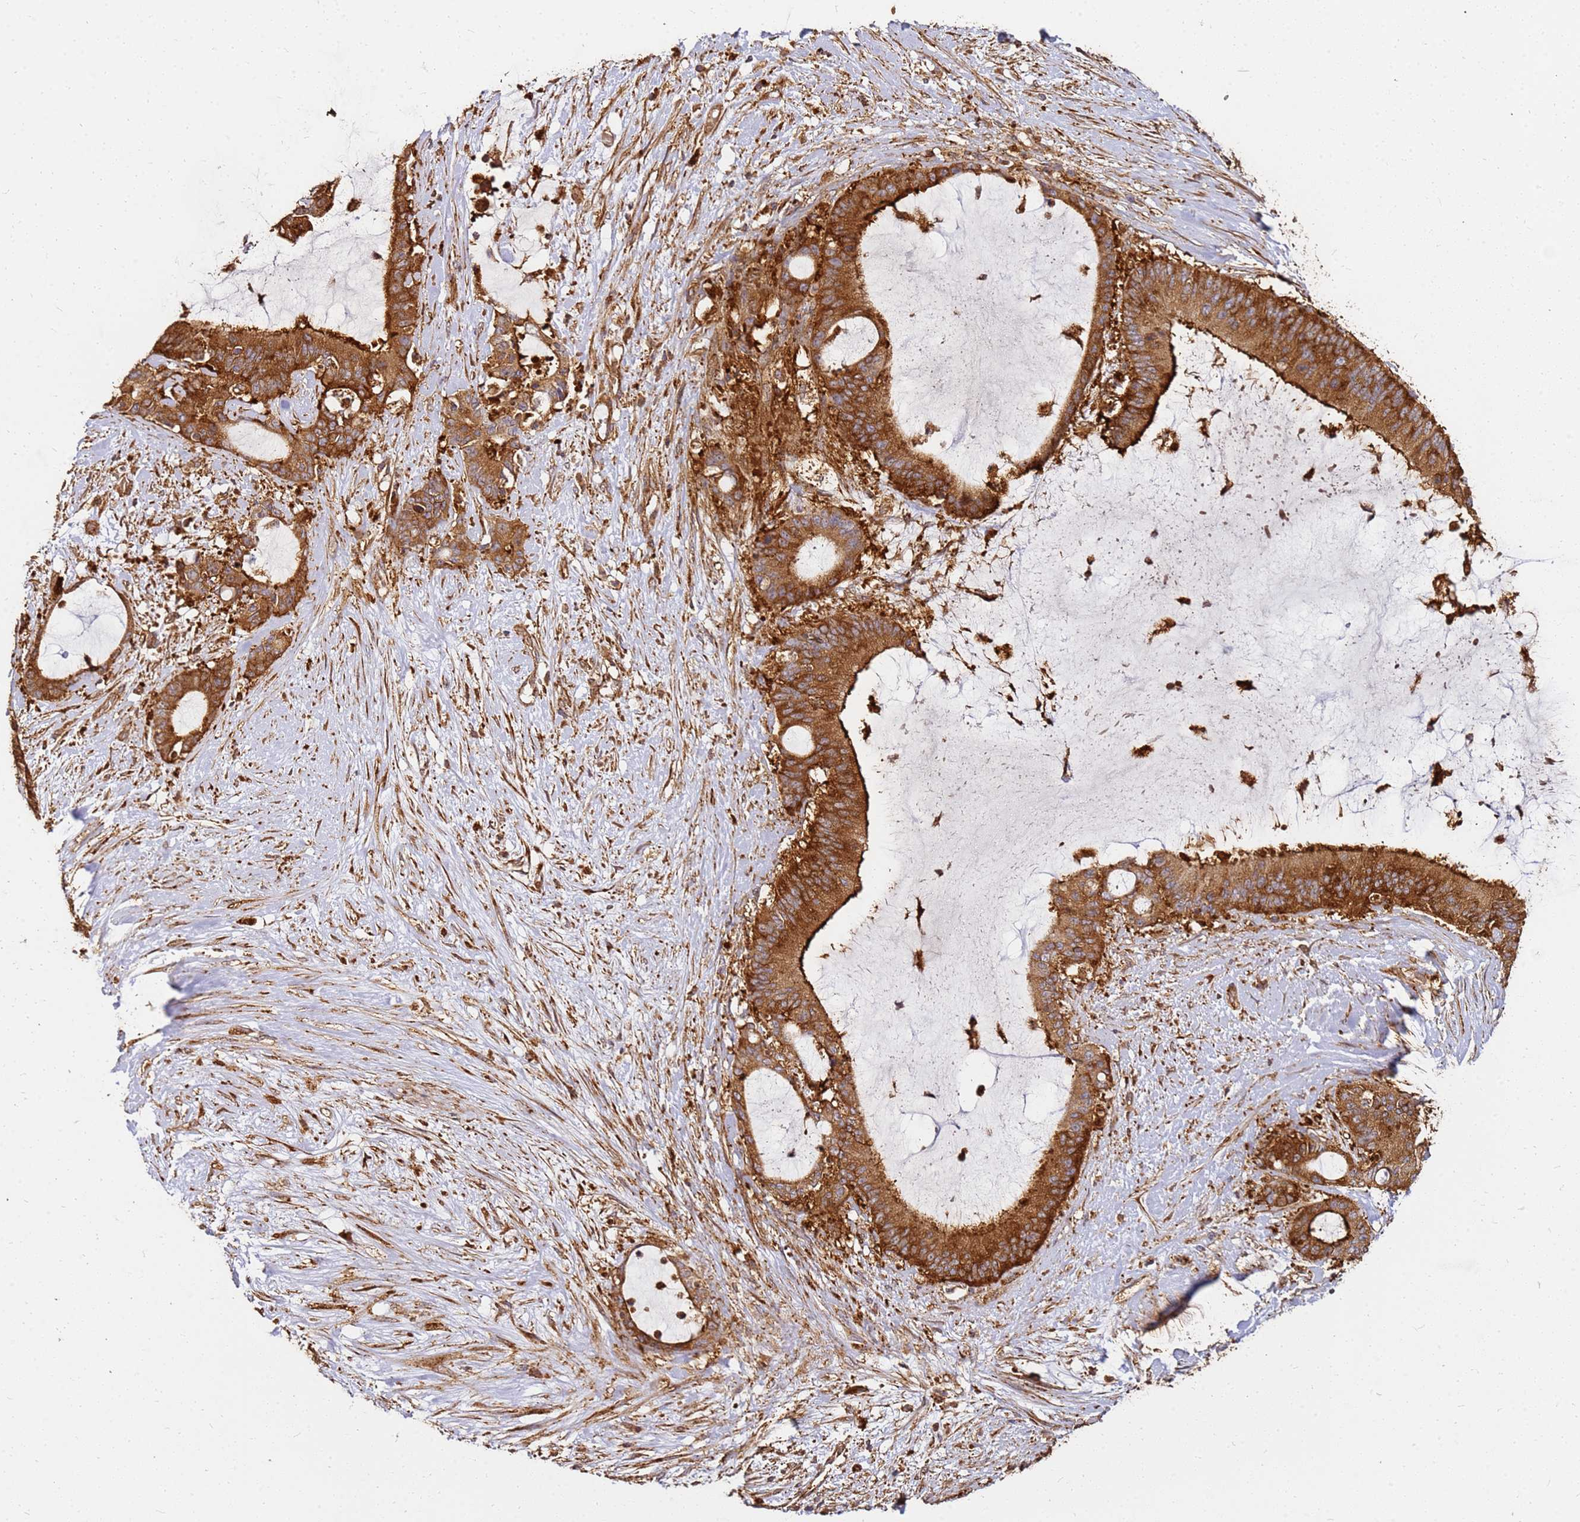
{"staining": {"intensity": "strong", "quantity": ">75%", "location": "cytoplasmic/membranous"}, "tissue": "liver cancer", "cell_type": "Tumor cells", "image_type": "cancer", "snomed": [{"axis": "morphology", "description": "Normal tissue, NOS"}, {"axis": "morphology", "description": "Cholangiocarcinoma"}, {"axis": "topography", "description": "Liver"}, {"axis": "topography", "description": "Peripheral nerve tissue"}], "caption": "The histopathology image exhibits a brown stain indicating the presence of a protein in the cytoplasmic/membranous of tumor cells in liver cancer.", "gene": "DVL3", "patient": {"sex": "female", "age": 73}}